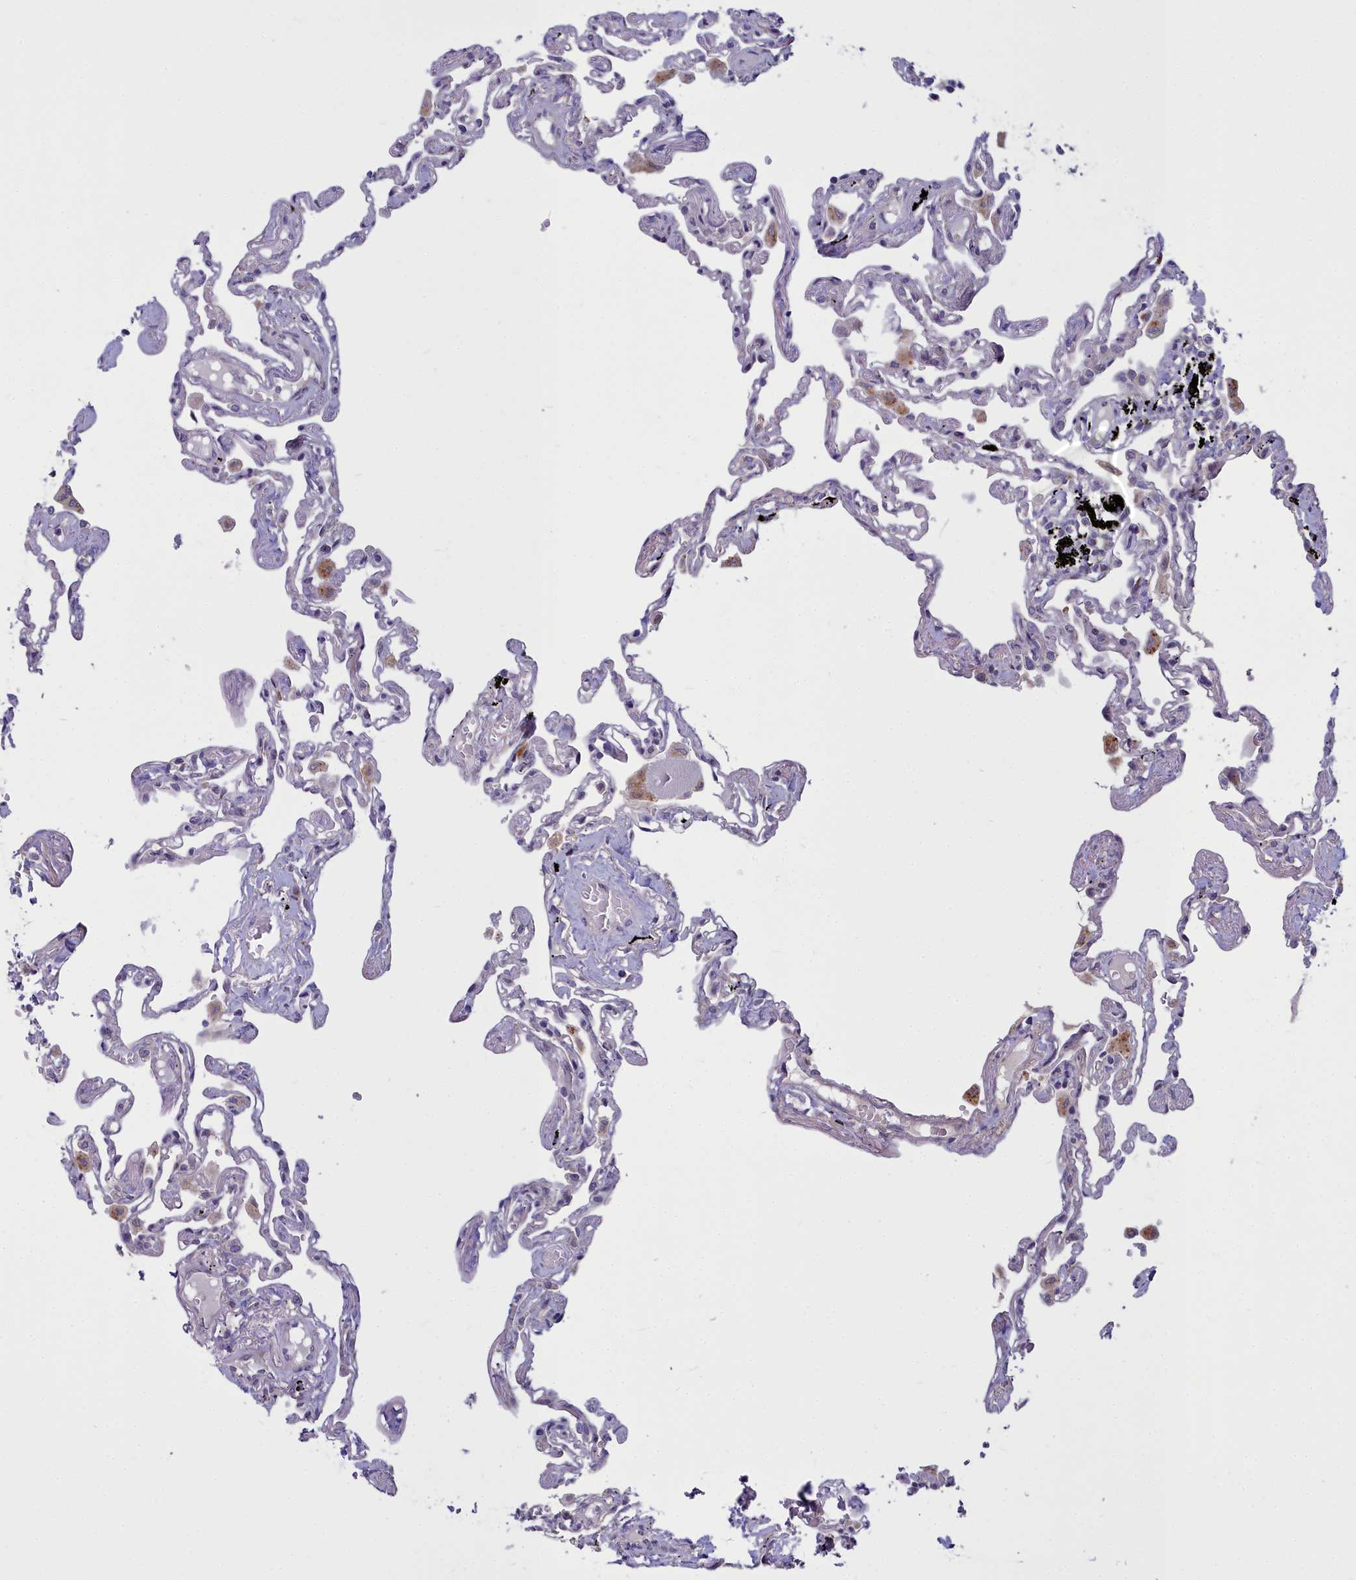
{"staining": {"intensity": "negative", "quantity": "none", "location": "none"}, "tissue": "lung", "cell_type": "Alveolar cells", "image_type": "normal", "snomed": [{"axis": "morphology", "description": "Normal tissue, NOS"}, {"axis": "topography", "description": "Lung"}], "caption": "DAB (3,3'-diaminobenzidine) immunohistochemical staining of unremarkable lung shows no significant positivity in alveolar cells. (Brightfield microscopy of DAB (3,3'-diaminobenzidine) immunohistochemistry (IHC) at high magnification).", "gene": "WDPCP", "patient": {"sex": "female", "age": 67}}